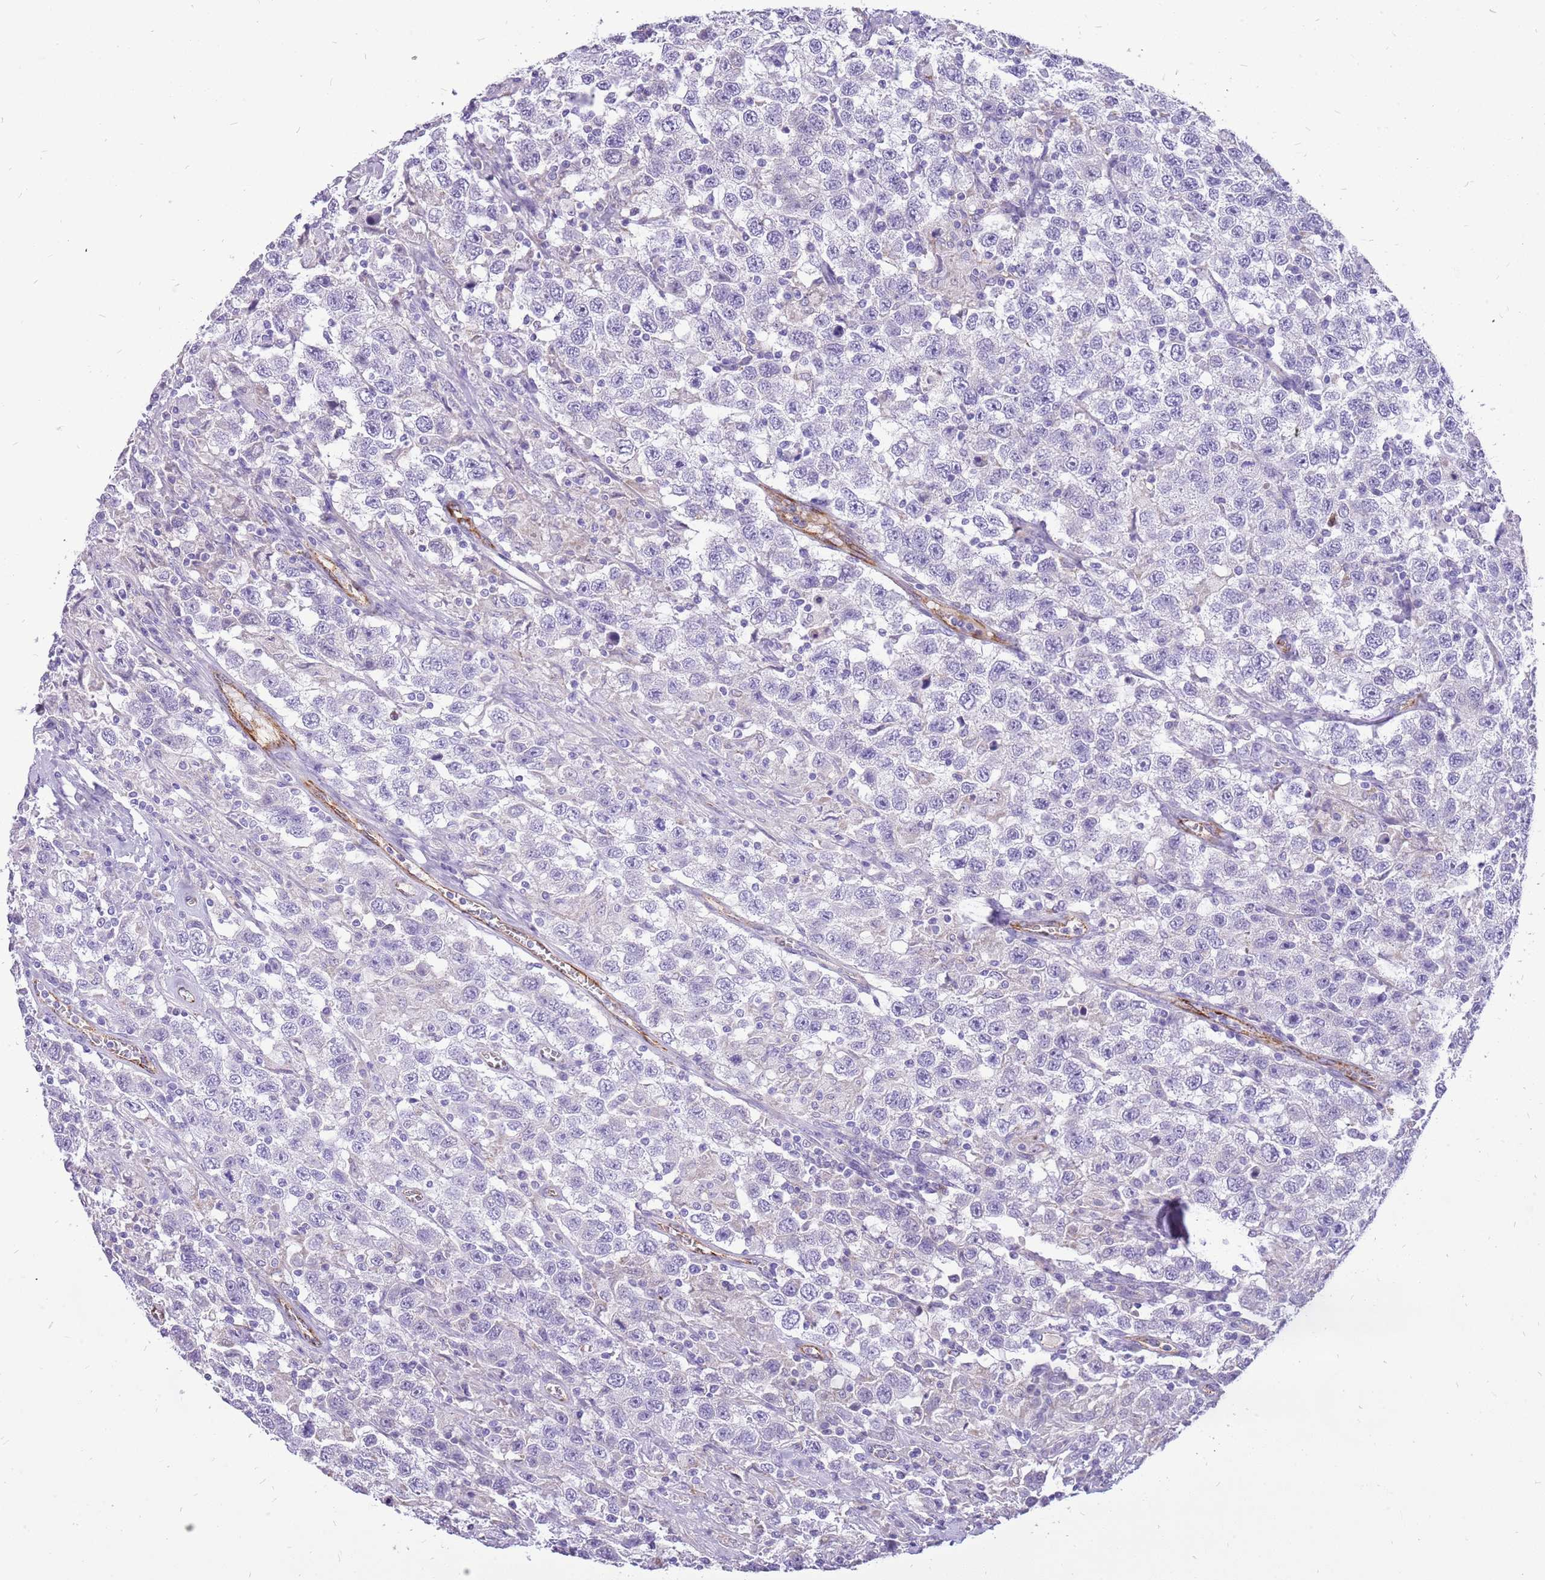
{"staining": {"intensity": "negative", "quantity": "none", "location": "none"}, "tissue": "testis cancer", "cell_type": "Tumor cells", "image_type": "cancer", "snomed": [{"axis": "morphology", "description": "Seminoma, NOS"}, {"axis": "topography", "description": "Testis"}], "caption": "Testis cancer stained for a protein using immunohistochemistry (IHC) displays no positivity tumor cells.", "gene": "PCNX1", "patient": {"sex": "male", "age": 41}}